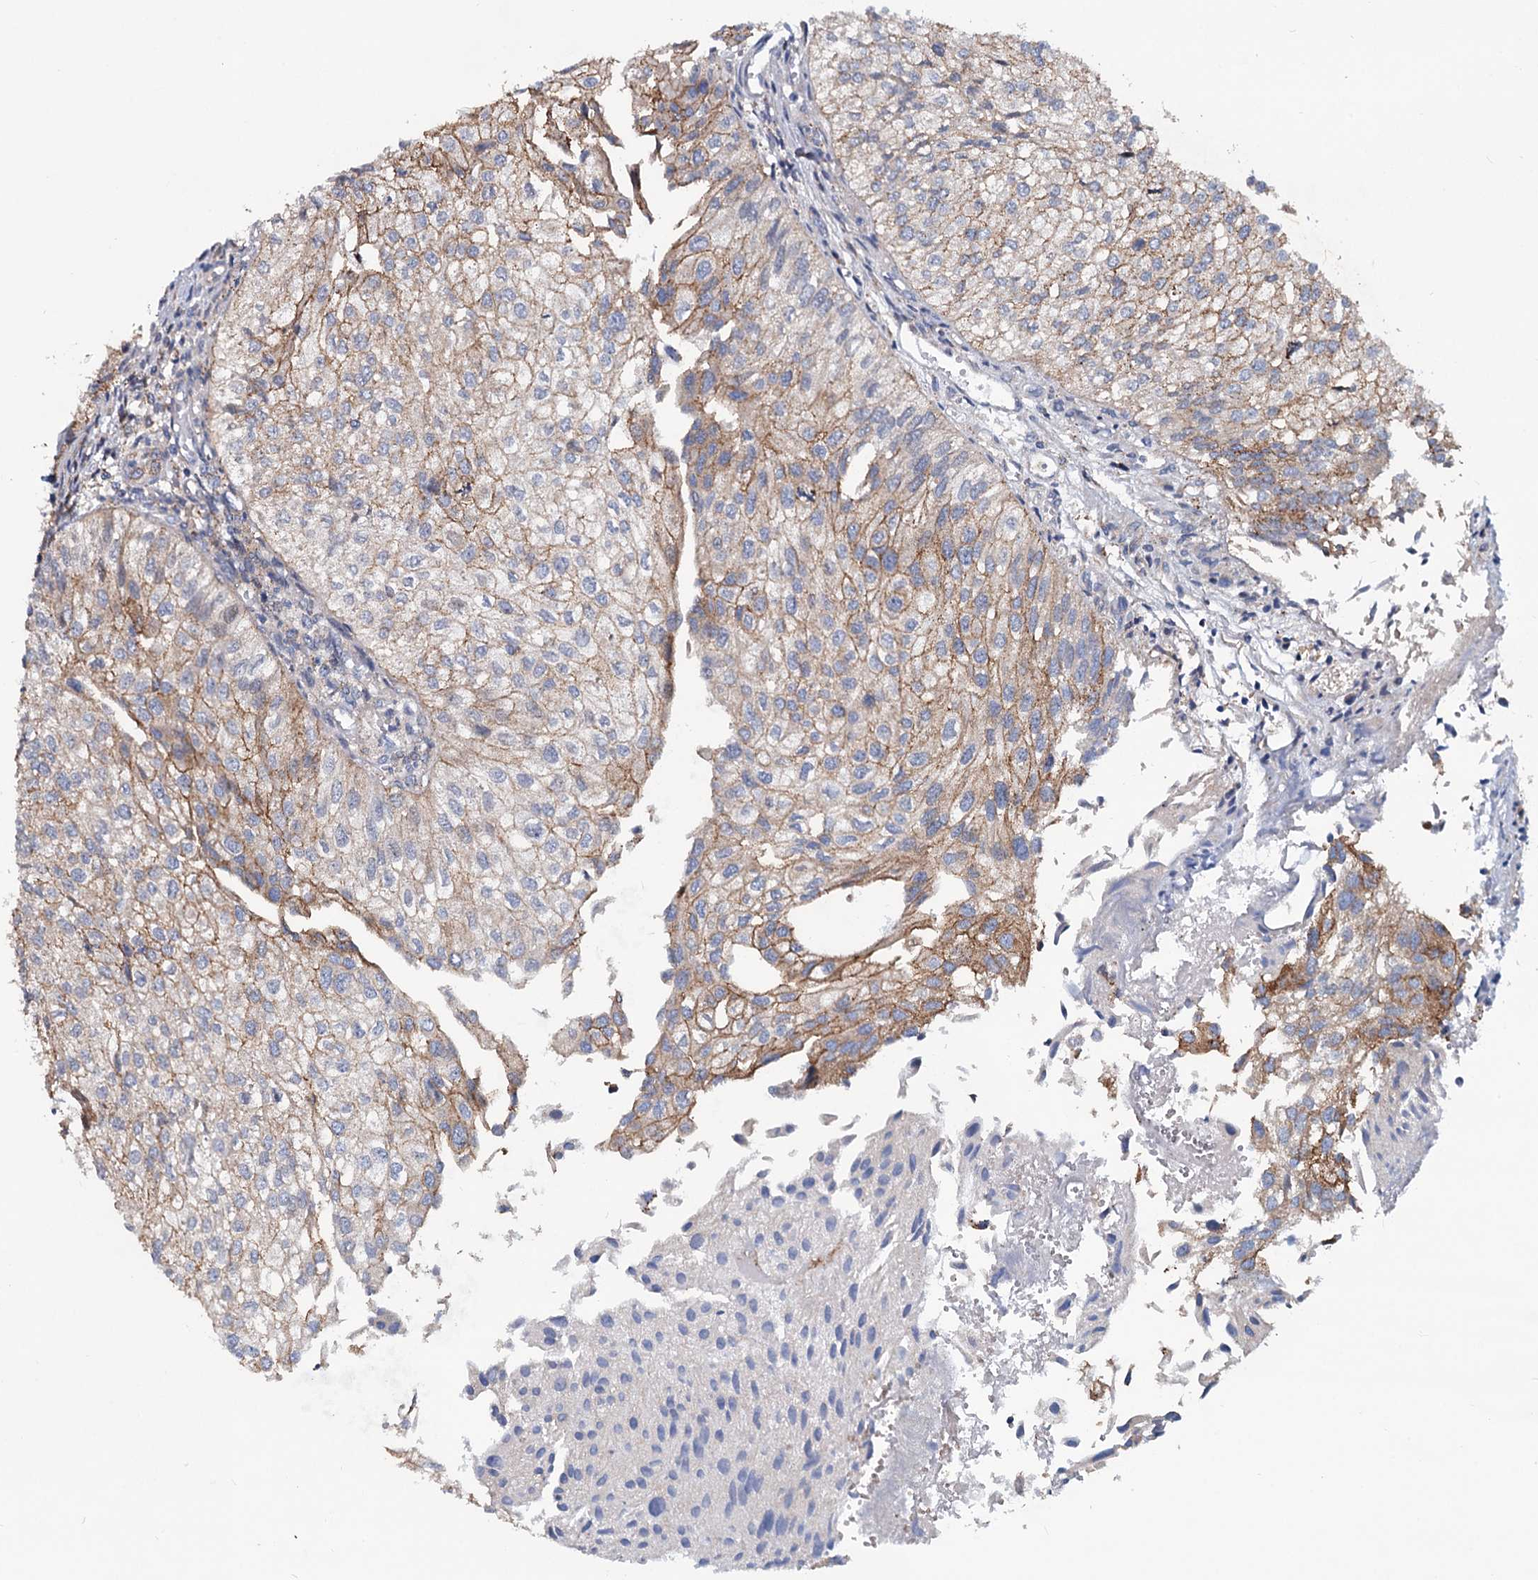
{"staining": {"intensity": "moderate", "quantity": "25%-75%", "location": "cytoplasmic/membranous"}, "tissue": "urothelial cancer", "cell_type": "Tumor cells", "image_type": "cancer", "snomed": [{"axis": "morphology", "description": "Urothelial carcinoma, Low grade"}, {"axis": "topography", "description": "Urinary bladder"}], "caption": "Immunohistochemical staining of urothelial carcinoma (low-grade) displays moderate cytoplasmic/membranous protein expression in about 25%-75% of tumor cells.", "gene": "PSEN1", "patient": {"sex": "female", "age": 89}}